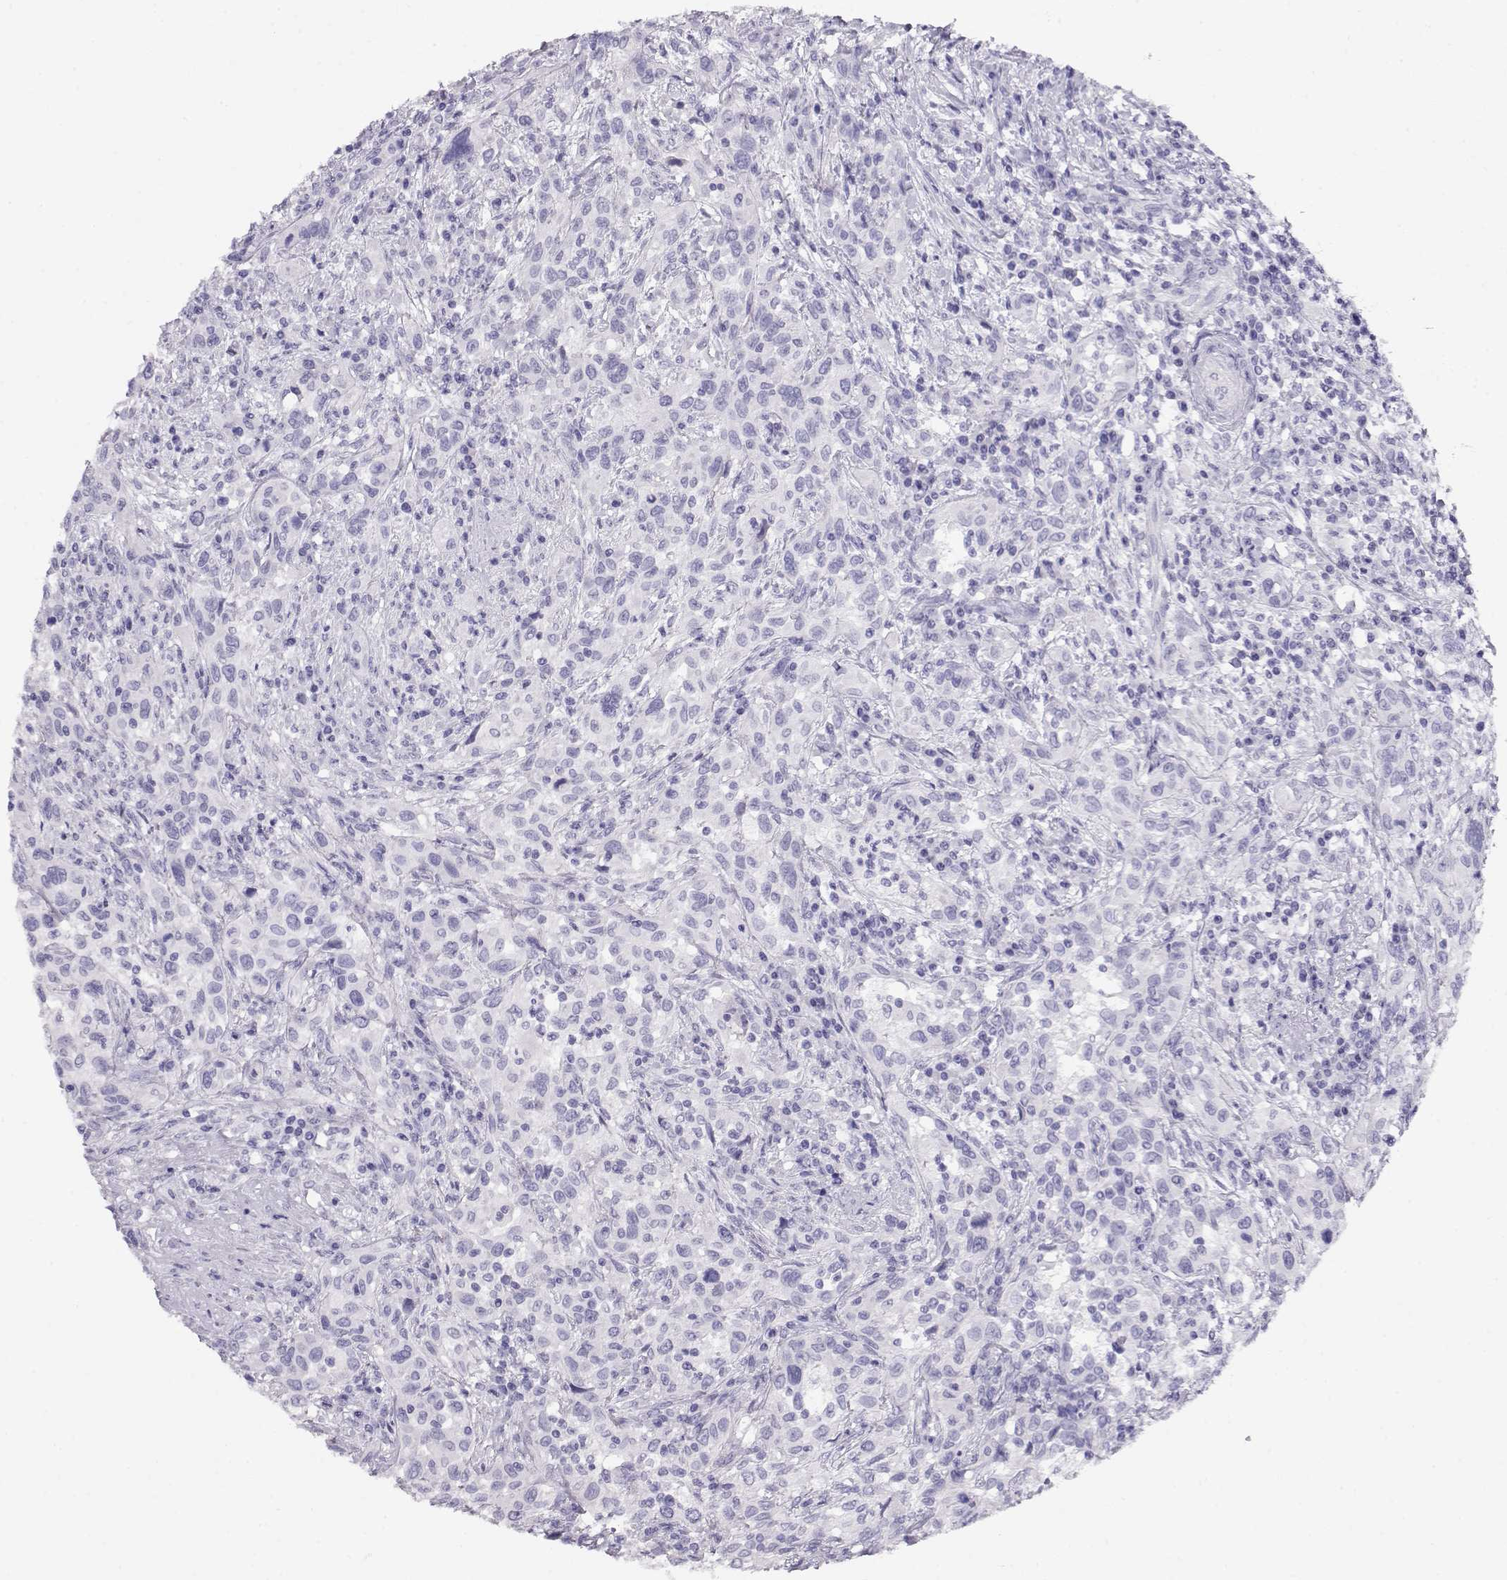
{"staining": {"intensity": "negative", "quantity": "none", "location": "none"}, "tissue": "urothelial cancer", "cell_type": "Tumor cells", "image_type": "cancer", "snomed": [{"axis": "morphology", "description": "Urothelial carcinoma, NOS"}, {"axis": "morphology", "description": "Urothelial carcinoma, High grade"}, {"axis": "topography", "description": "Urinary bladder"}], "caption": "Immunohistochemistry (IHC) image of urothelial cancer stained for a protein (brown), which shows no staining in tumor cells.", "gene": "ACTN2", "patient": {"sex": "female", "age": 64}}